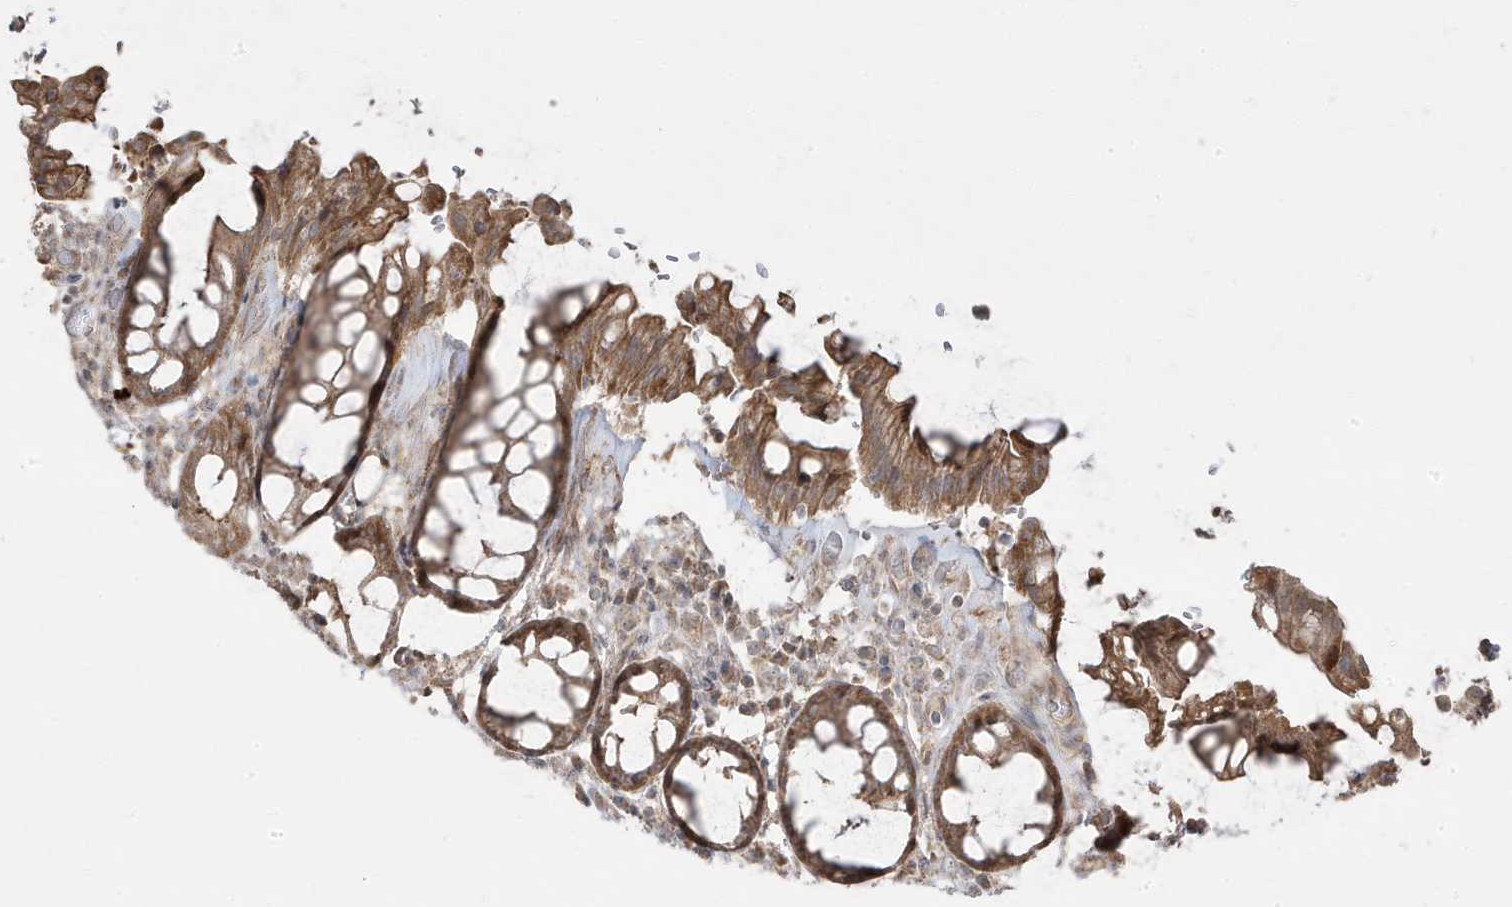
{"staining": {"intensity": "moderate", "quantity": ">75%", "location": "cytoplasmic/membranous"}, "tissue": "rectum", "cell_type": "Glandular cells", "image_type": "normal", "snomed": [{"axis": "morphology", "description": "Normal tissue, NOS"}, {"axis": "topography", "description": "Rectum"}], "caption": "The photomicrograph reveals immunohistochemical staining of normal rectum. There is moderate cytoplasmic/membranous staining is appreciated in approximately >75% of glandular cells.", "gene": "DNAJC12", "patient": {"sex": "male", "age": 64}}